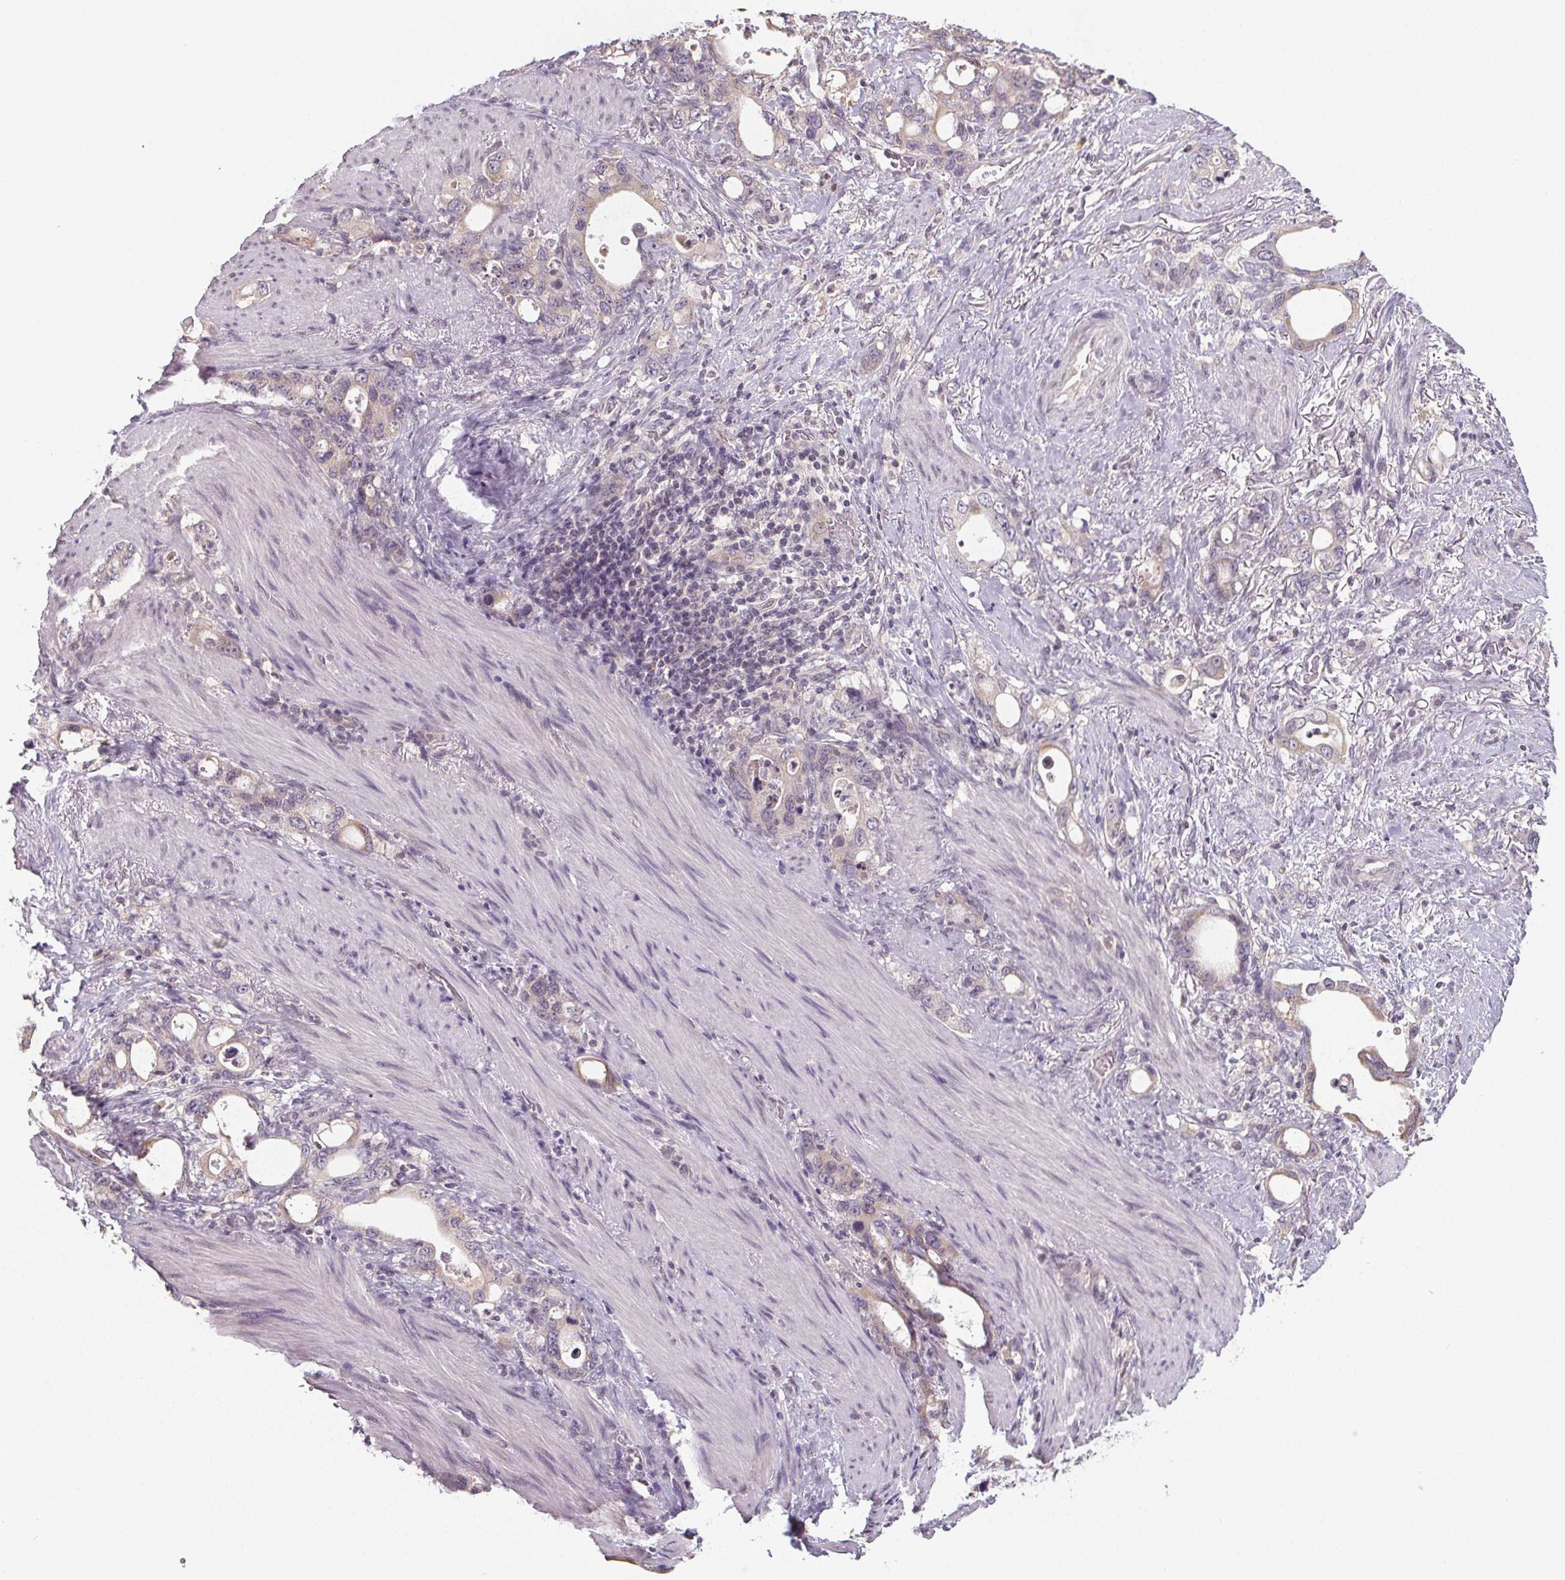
{"staining": {"intensity": "weak", "quantity": "<25%", "location": "cytoplasmic/membranous"}, "tissue": "stomach cancer", "cell_type": "Tumor cells", "image_type": "cancer", "snomed": [{"axis": "morphology", "description": "Adenocarcinoma, NOS"}, {"axis": "topography", "description": "Stomach, upper"}], "caption": "An immunohistochemistry micrograph of adenocarcinoma (stomach) is shown. There is no staining in tumor cells of adenocarcinoma (stomach).", "gene": "SLC26A2", "patient": {"sex": "male", "age": 74}}